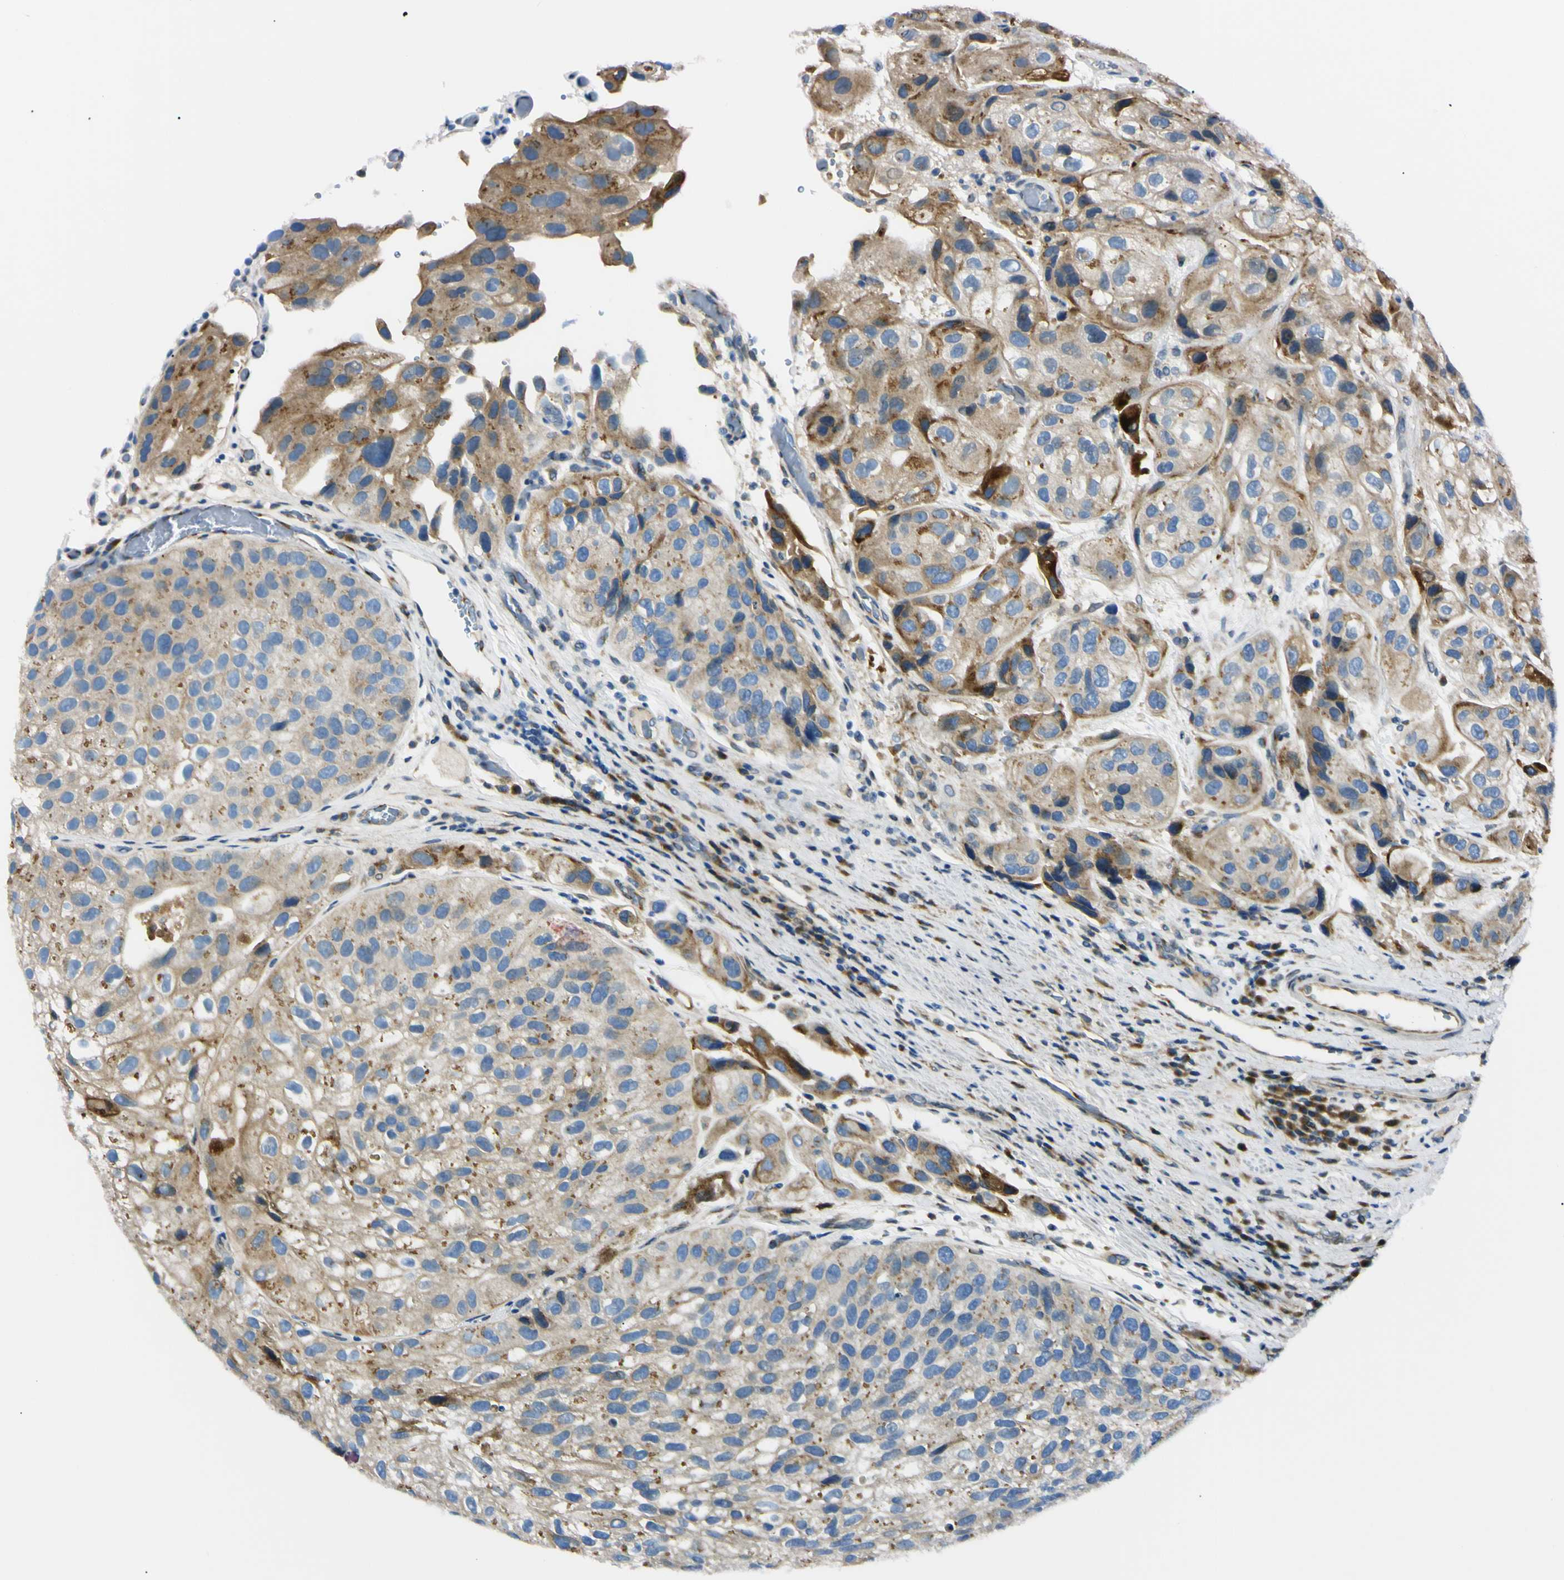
{"staining": {"intensity": "moderate", "quantity": "25%-75%", "location": "cytoplasmic/membranous"}, "tissue": "urothelial cancer", "cell_type": "Tumor cells", "image_type": "cancer", "snomed": [{"axis": "morphology", "description": "Urothelial carcinoma, High grade"}, {"axis": "topography", "description": "Urinary bladder"}], "caption": "Immunohistochemical staining of human urothelial cancer displays moderate cytoplasmic/membranous protein expression in about 25%-75% of tumor cells. (Brightfield microscopy of DAB IHC at high magnification).", "gene": "IER3IP1", "patient": {"sex": "female", "age": 64}}